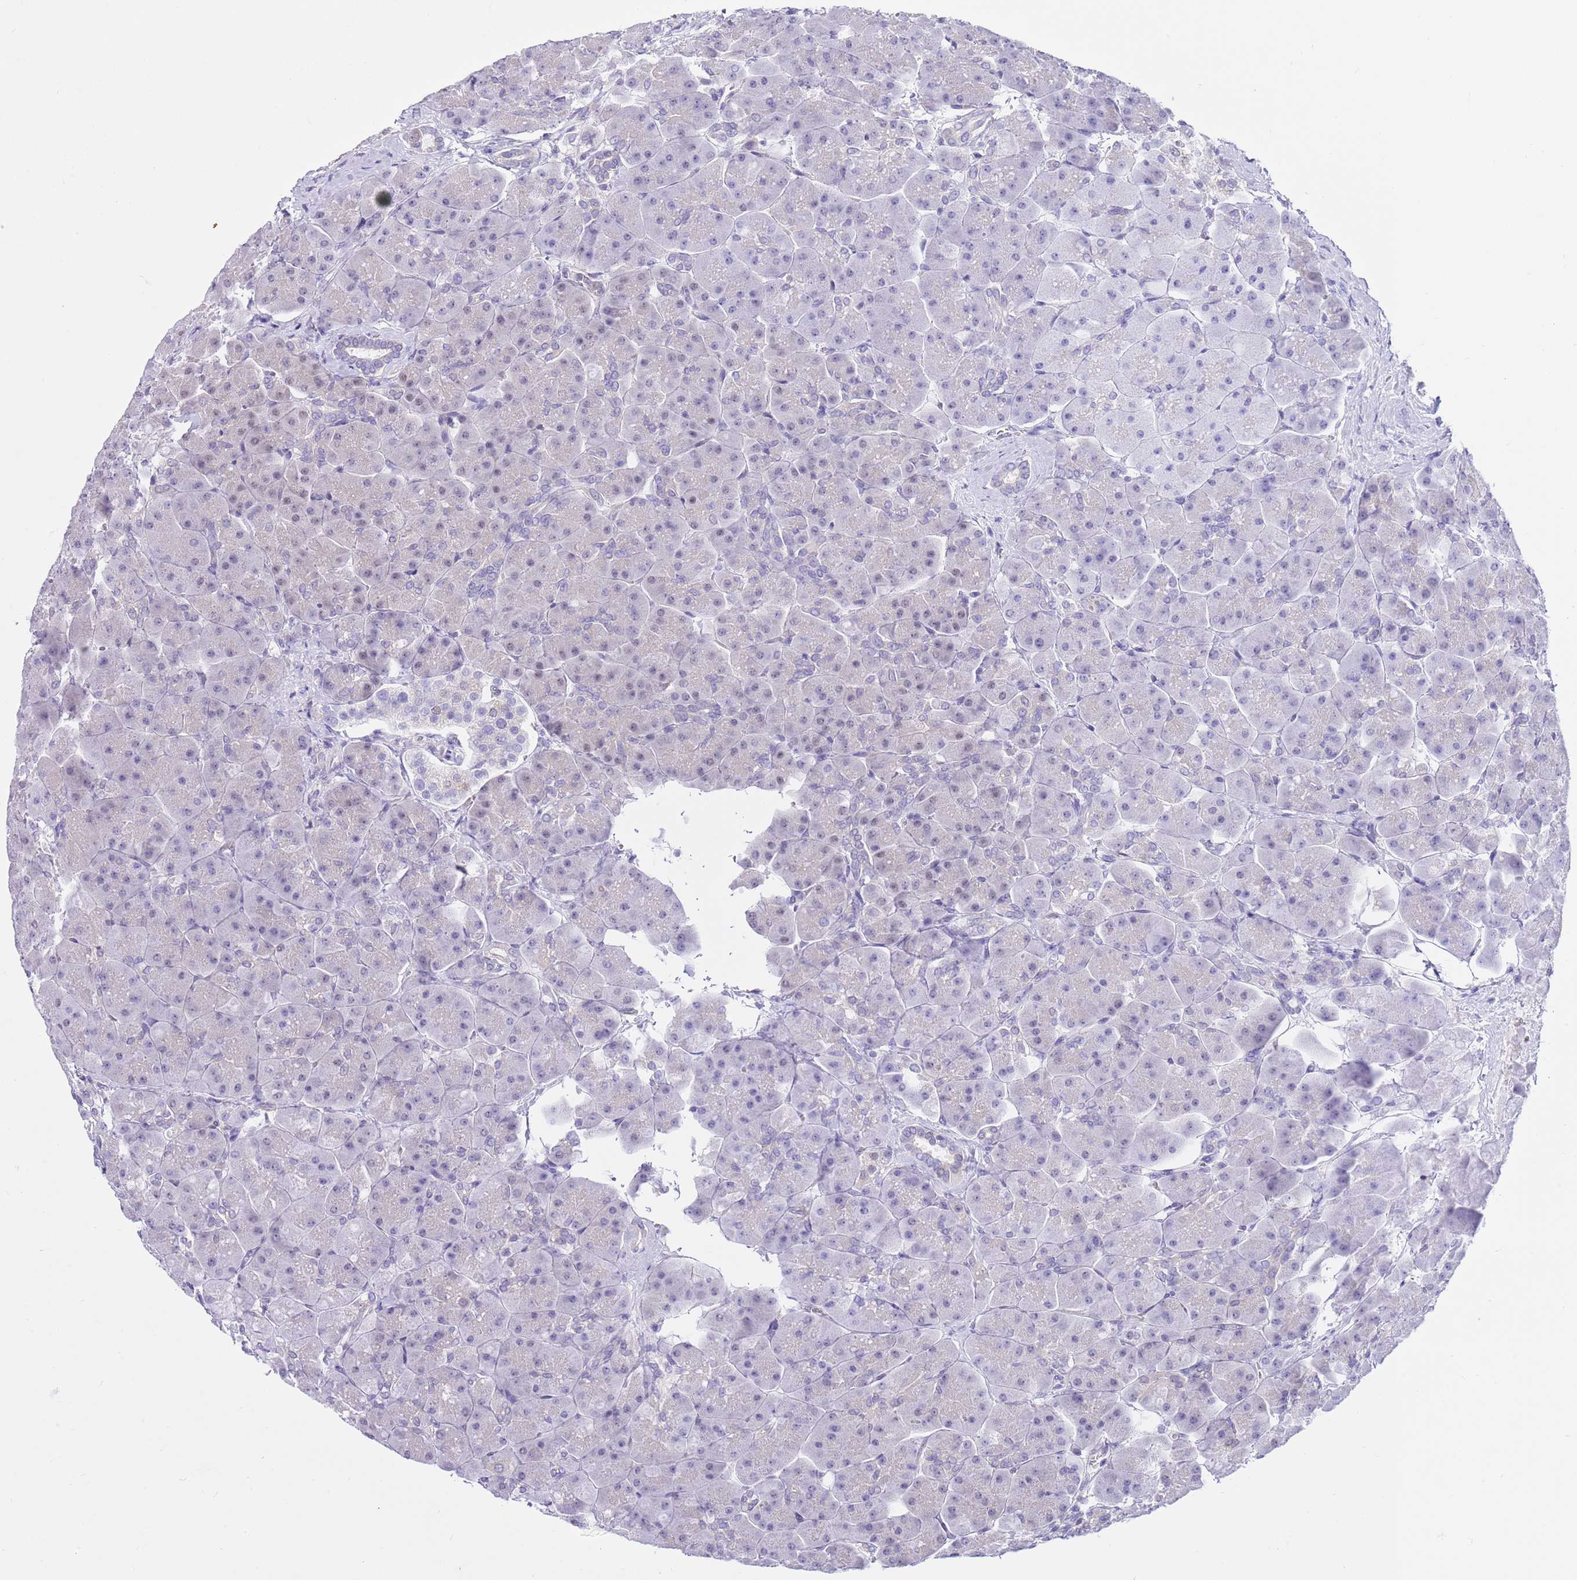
{"staining": {"intensity": "negative", "quantity": "none", "location": "none"}, "tissue": "pancreas", "cell_type": "Exocrine glandular cells", "image_type": "normal", "snomed": [{"axis": "morphology", "description": "Normal tissue, NOS"}, {"axis": "topography", "description": "Pancreas"}], "caption": "IHC micrograph of unremarkable pancreas: pancreas stained with DAB exhibits no significant protein staining in exocrine glandular cells.", "gene": "DDI2", "patient": {"sex": "male", "age": 66}}